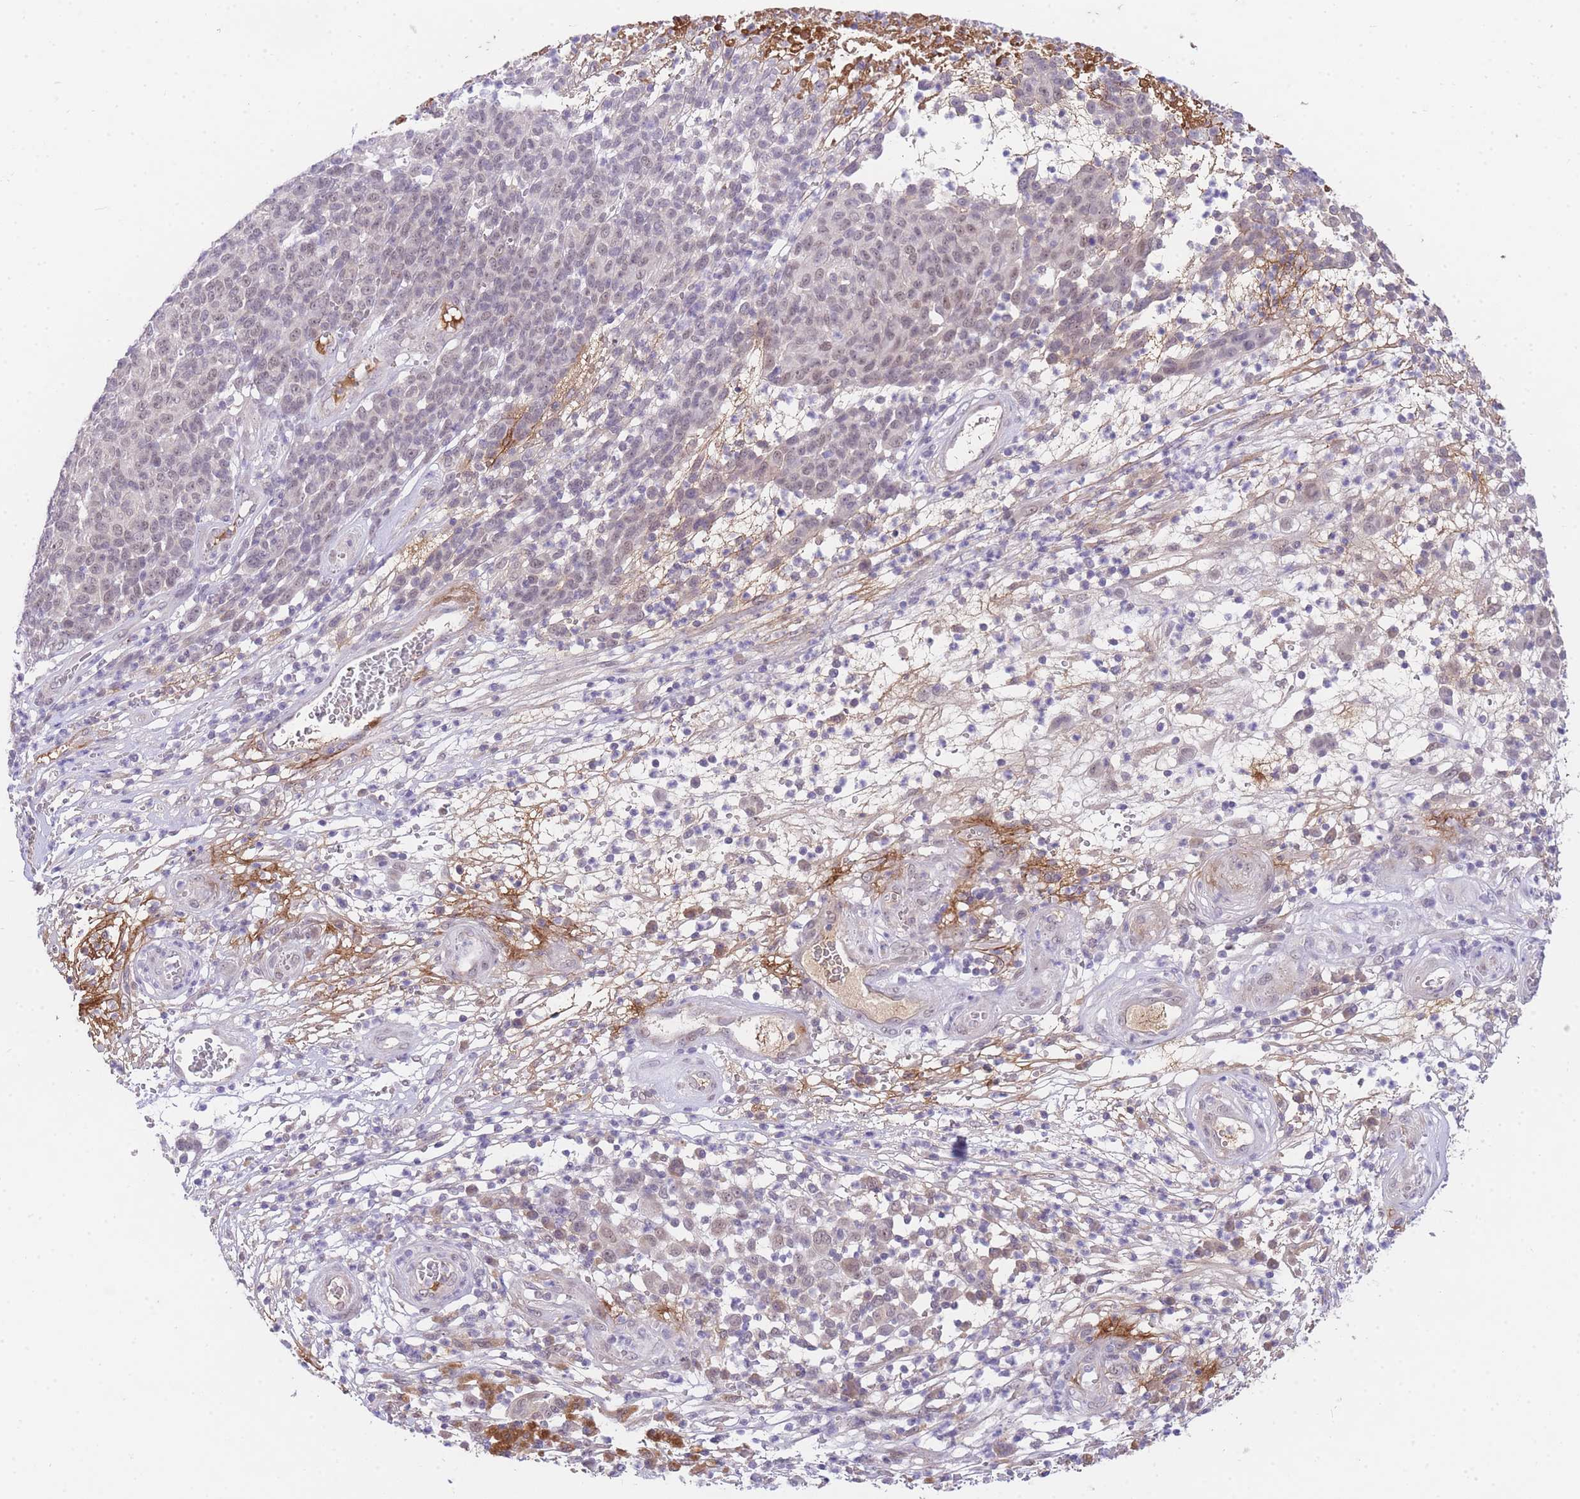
{"staining": {"intensity": "weak", "quantity": "25%-75%", "location": "nuclear"}, "tissue": "melanoma", "cell_type": "Tumor cells", "image_type": "cancer", "snomed": [{"axis": "morphology", "description": "Malignant melanoma, NOS"}, {"axis": "topography", "description": "Skin"}], "caption": "Immunohistochemical staining of human malignant melanoma shows low levels of weak nuclear positivity in about 25%-75% of tumor cells.", "gene": "SLC25A33", "patient": {"sex": "male", "age": 49}}